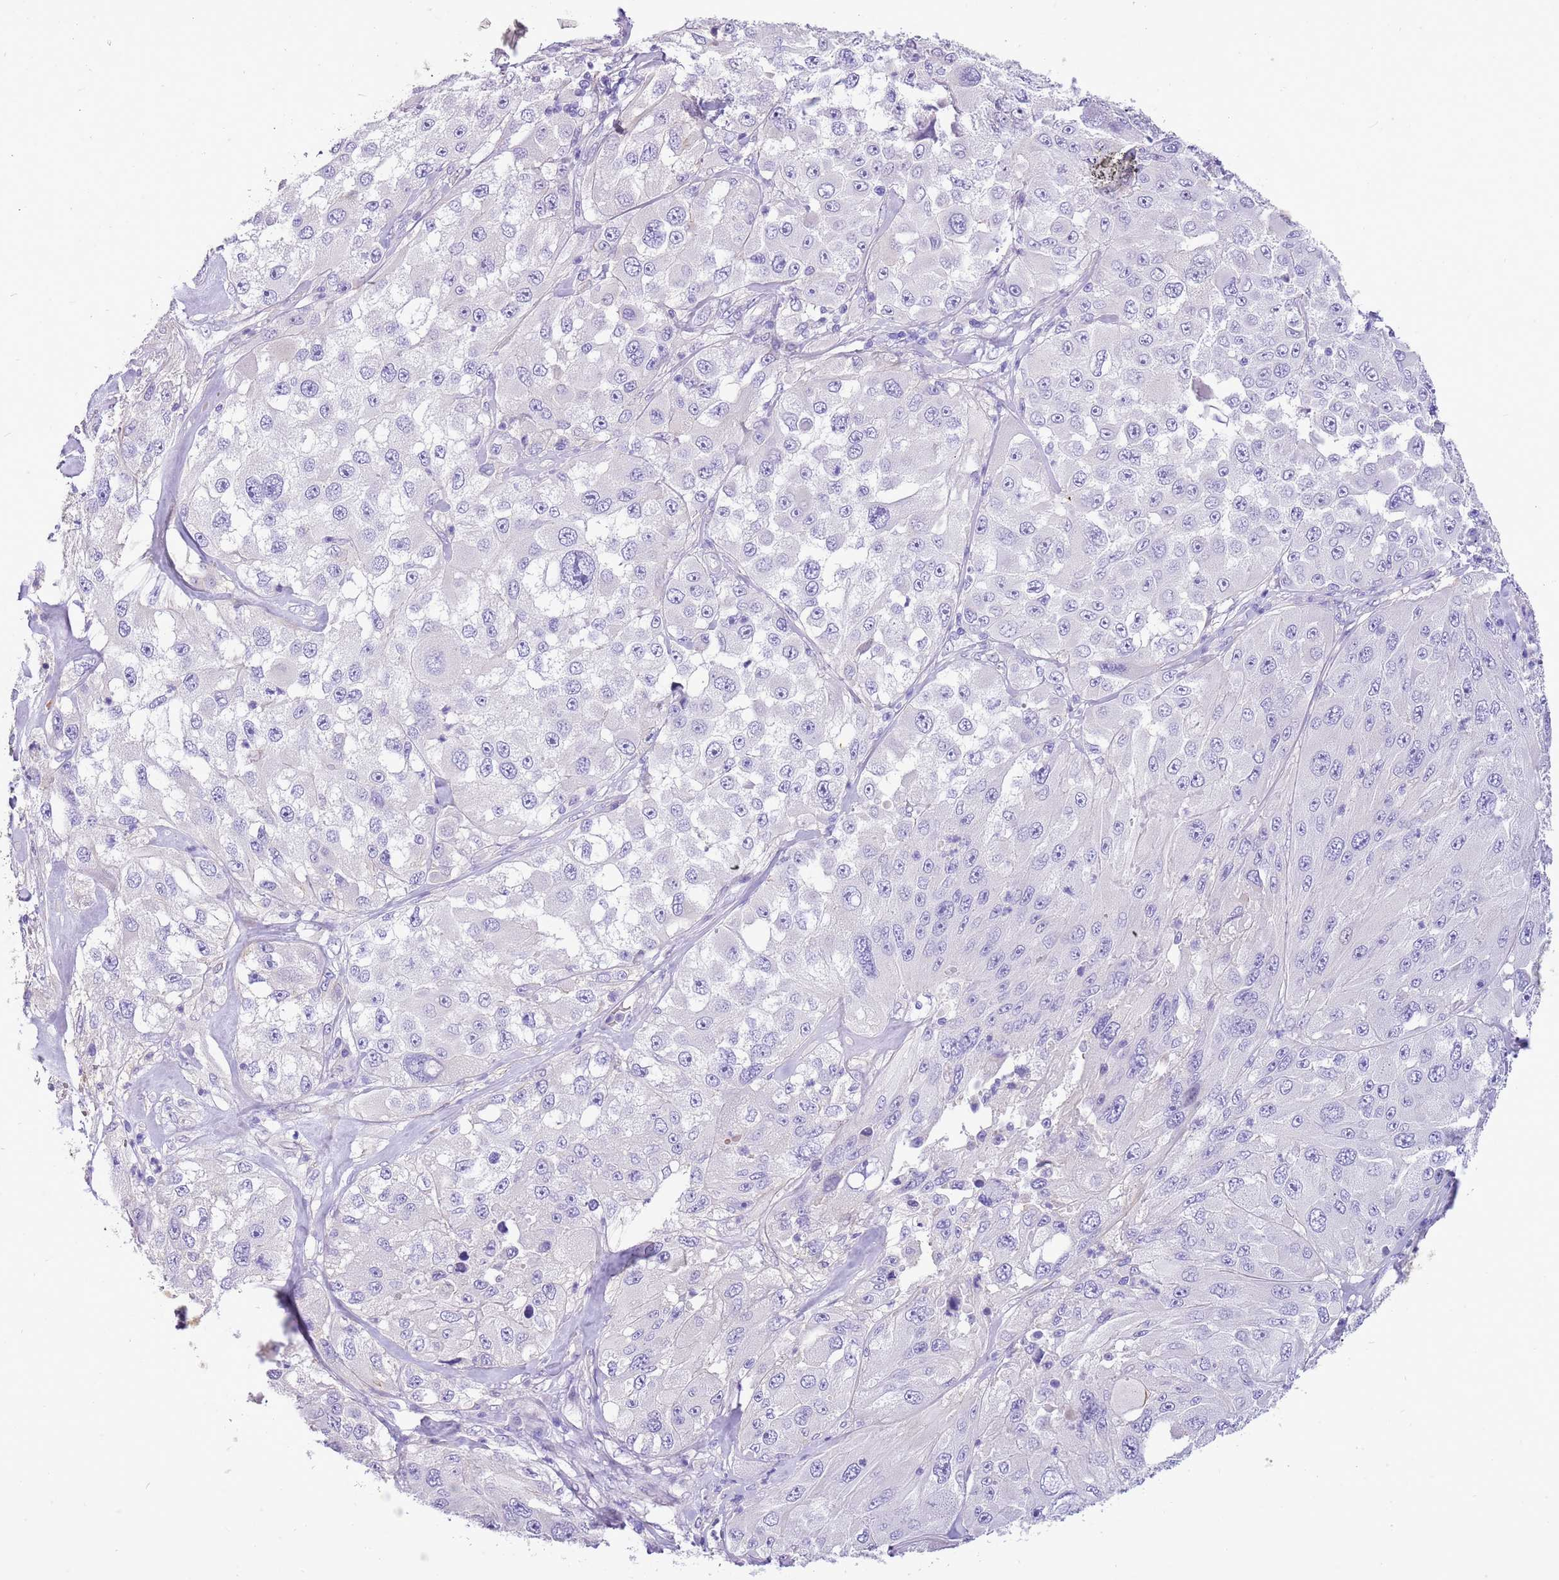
{"staining": {"intensity": "negative", "quantity": "none", "location": "none"}, "tissue": "melanoma", "cell_type": "Tumor cells", "image_type": "cancer", "snomed": [{"axis": "morphology", "description": "Malignant melanoma, Metastatic site"}, {"axis": "topography", "description": "Lymph node"}], "caption": "Tumor cells are negative for brown protein staining in malignant melanoma (metastatic site).", "gene": "KBTBD3", "patient": {"sex": "male", "age": 62}}